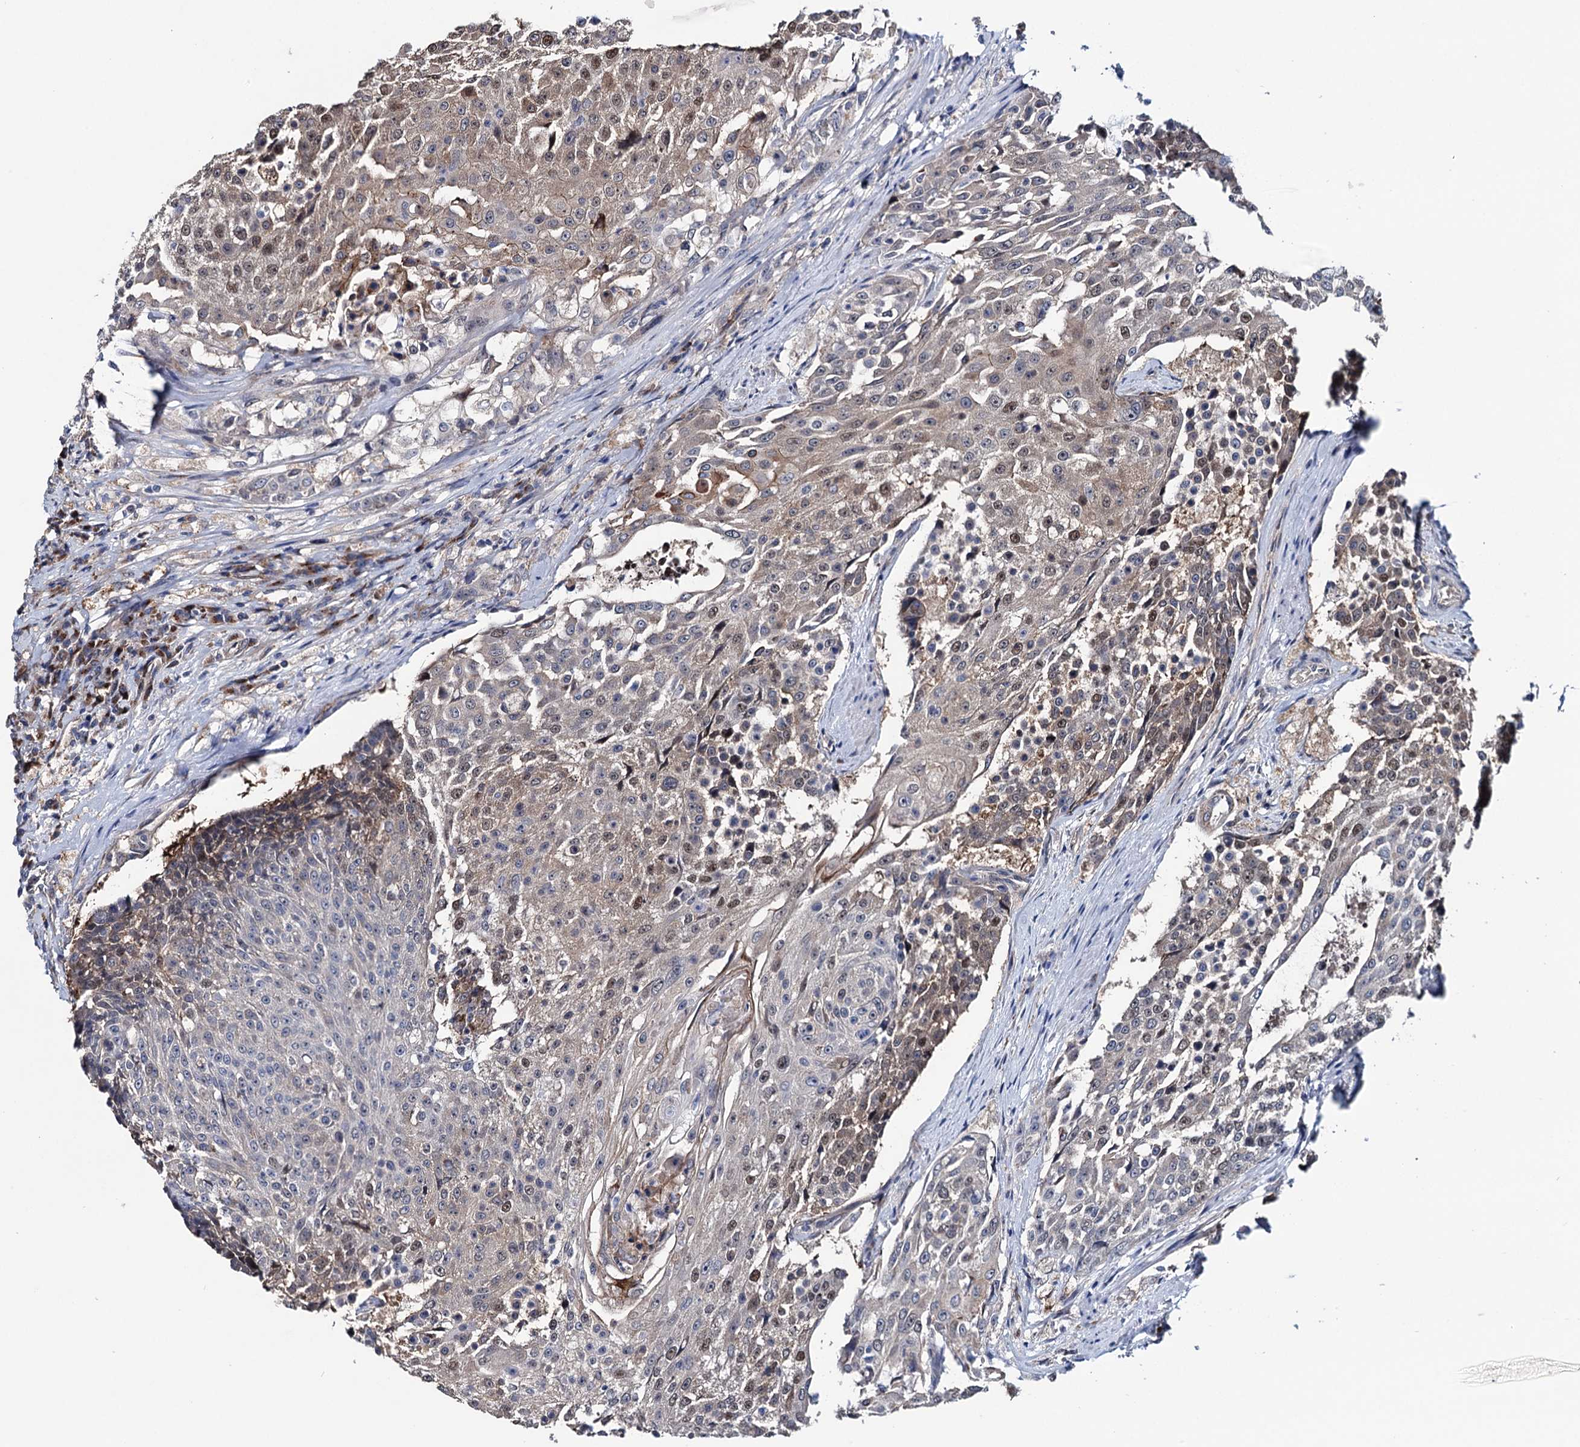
{"staining": {"intensity": "weak", "quantity": "25%-75%", "location": "cytoplasmic/membranous,nuclear"}, "tissue": "urothelial cancer", "cell_type": "Tumor cells", "image_type": "cancer", "snomed": [{"axis": "morphology", "description": "Urothelial carcinoma, High grade"}, {"axis": "topography", "description": "Urinary bladder"}], "caption": "Tumor cells reveal low levels of weak cytoplasmic/membranous and nuclear expression in about 25%-75% of cells in human urothelial cancer.", "gene": "EYA4", "patient": {"sex": "female", "age": 63}}